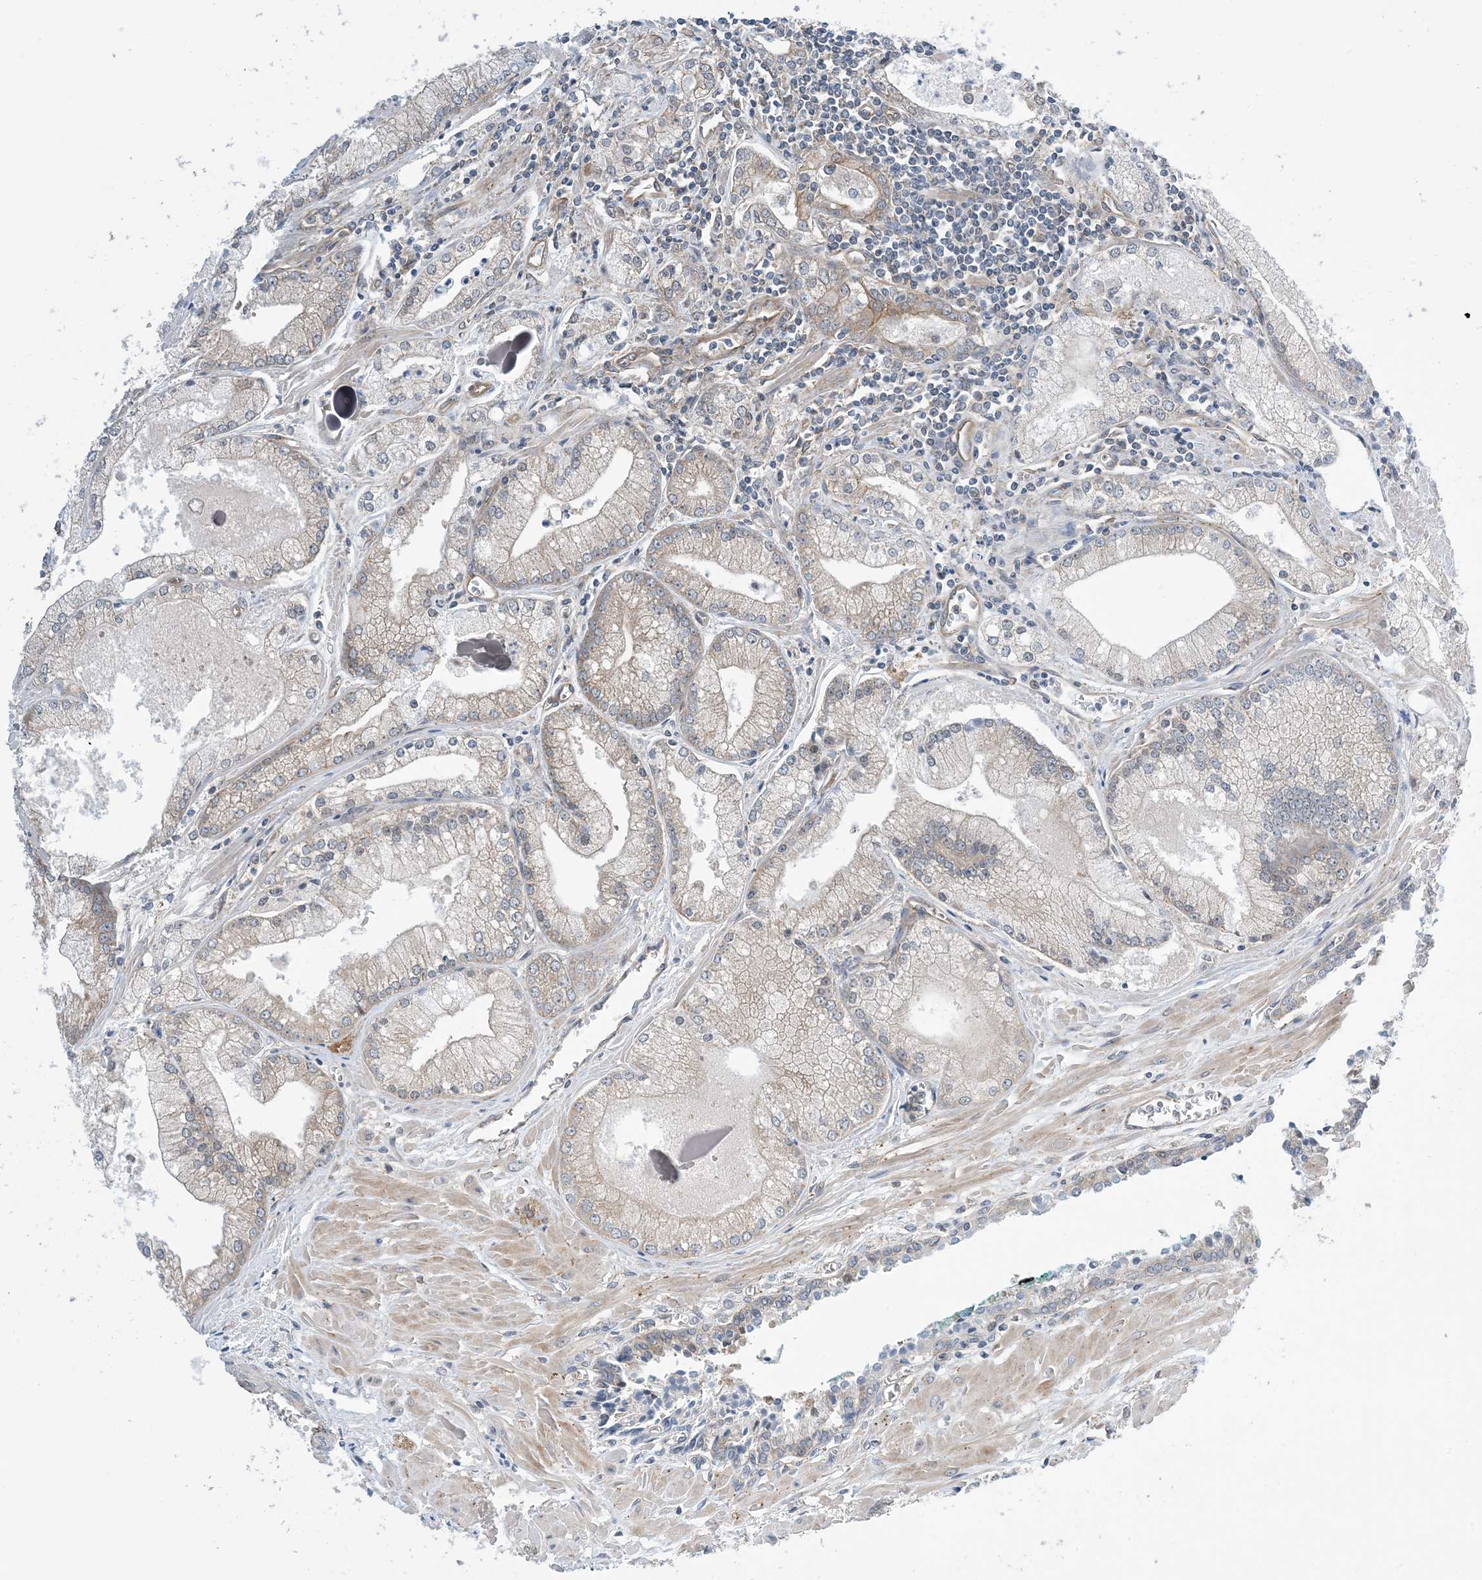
{"staining": {"intensity": "weak", "quantity": "<25%", "location": "cytoplasmic/membranous"}, "tissue": "prostate cancer", "cell_type": "Tumor cells", "image_type": "cancer", "snomed": [{"axis": "morphology", "description": "Adenocarcinoma, Low grade"}, {"axis": "topography", "description": "Prostate"}], "caption": "Image shows no significant protein expression in tumor cells of low-grade adenocarcinoma (prostate). (DAB (3,3'-diaminobenzidine) IHC, high magnification).", "gene": "EHBP1", "patient": {"sex": "male", "age": 67}}